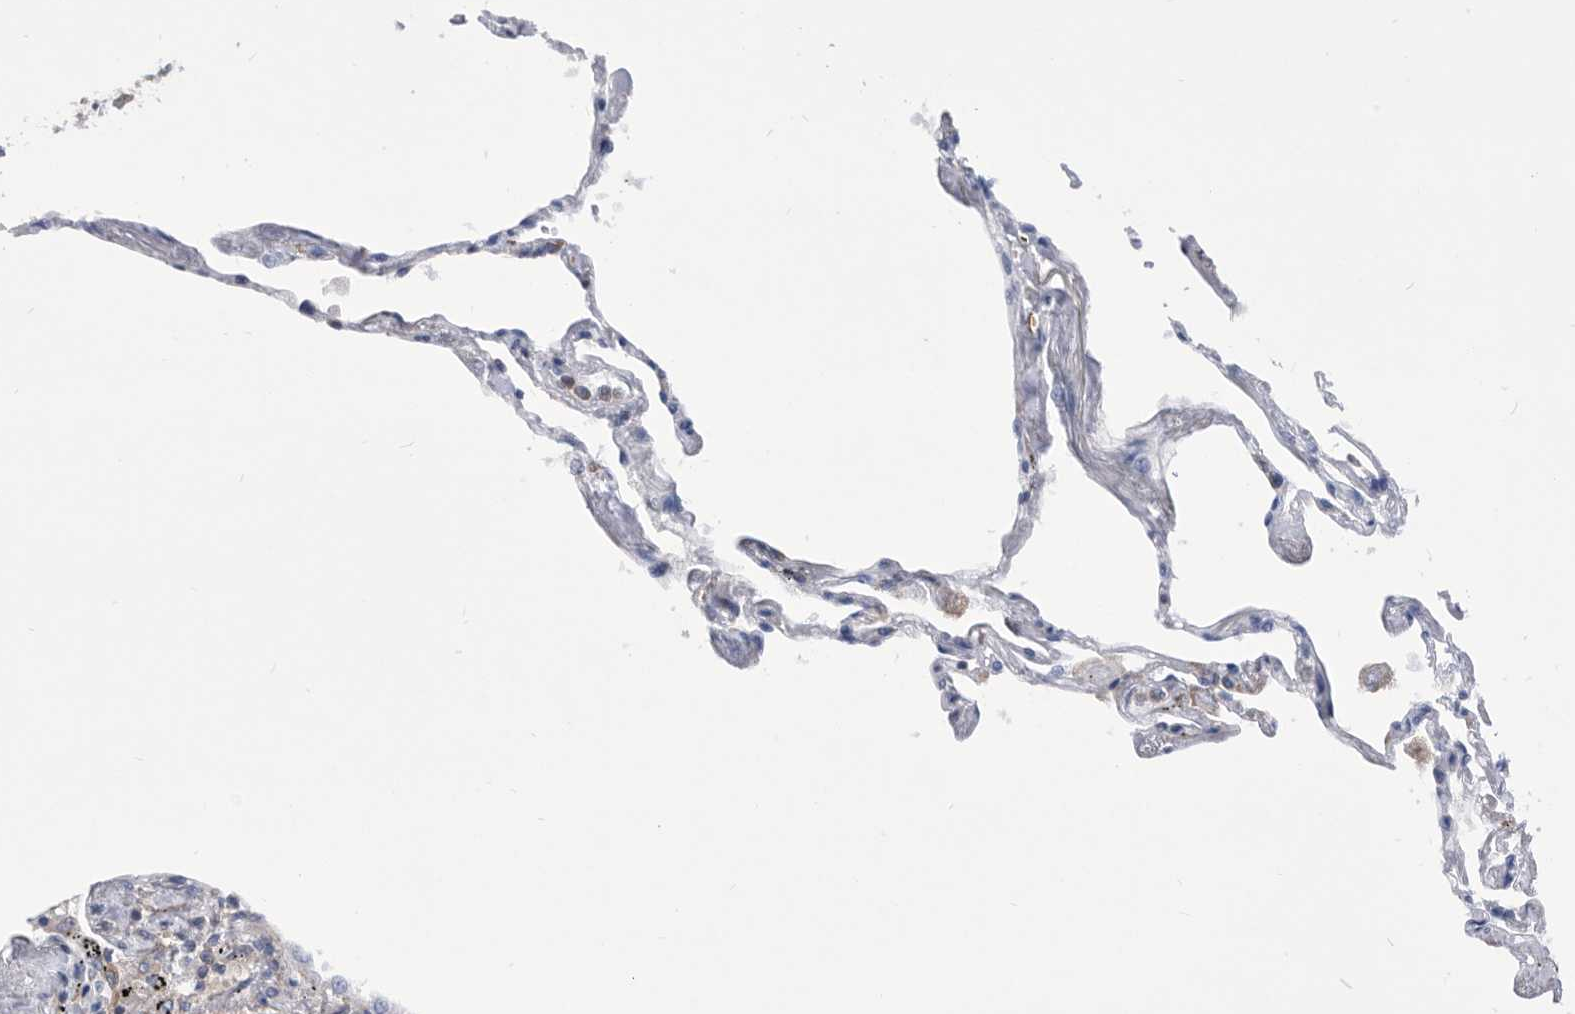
{"staining": {"intensity": "negative", "quantity": "none", "location": "none"}, "tissue": "lung", "cell_type": "Alveolar cells", "image_type": "normal", "snomed": [{"axis": "morphology", "description": "Normal tissue, NOS"}, {"axis": "topography", "description": "Lung"}], "caption": "There is no significant staining in alveolar cells of lung.", "gene": "SMG7", "patient": {"sex": "female", "age": 67}}